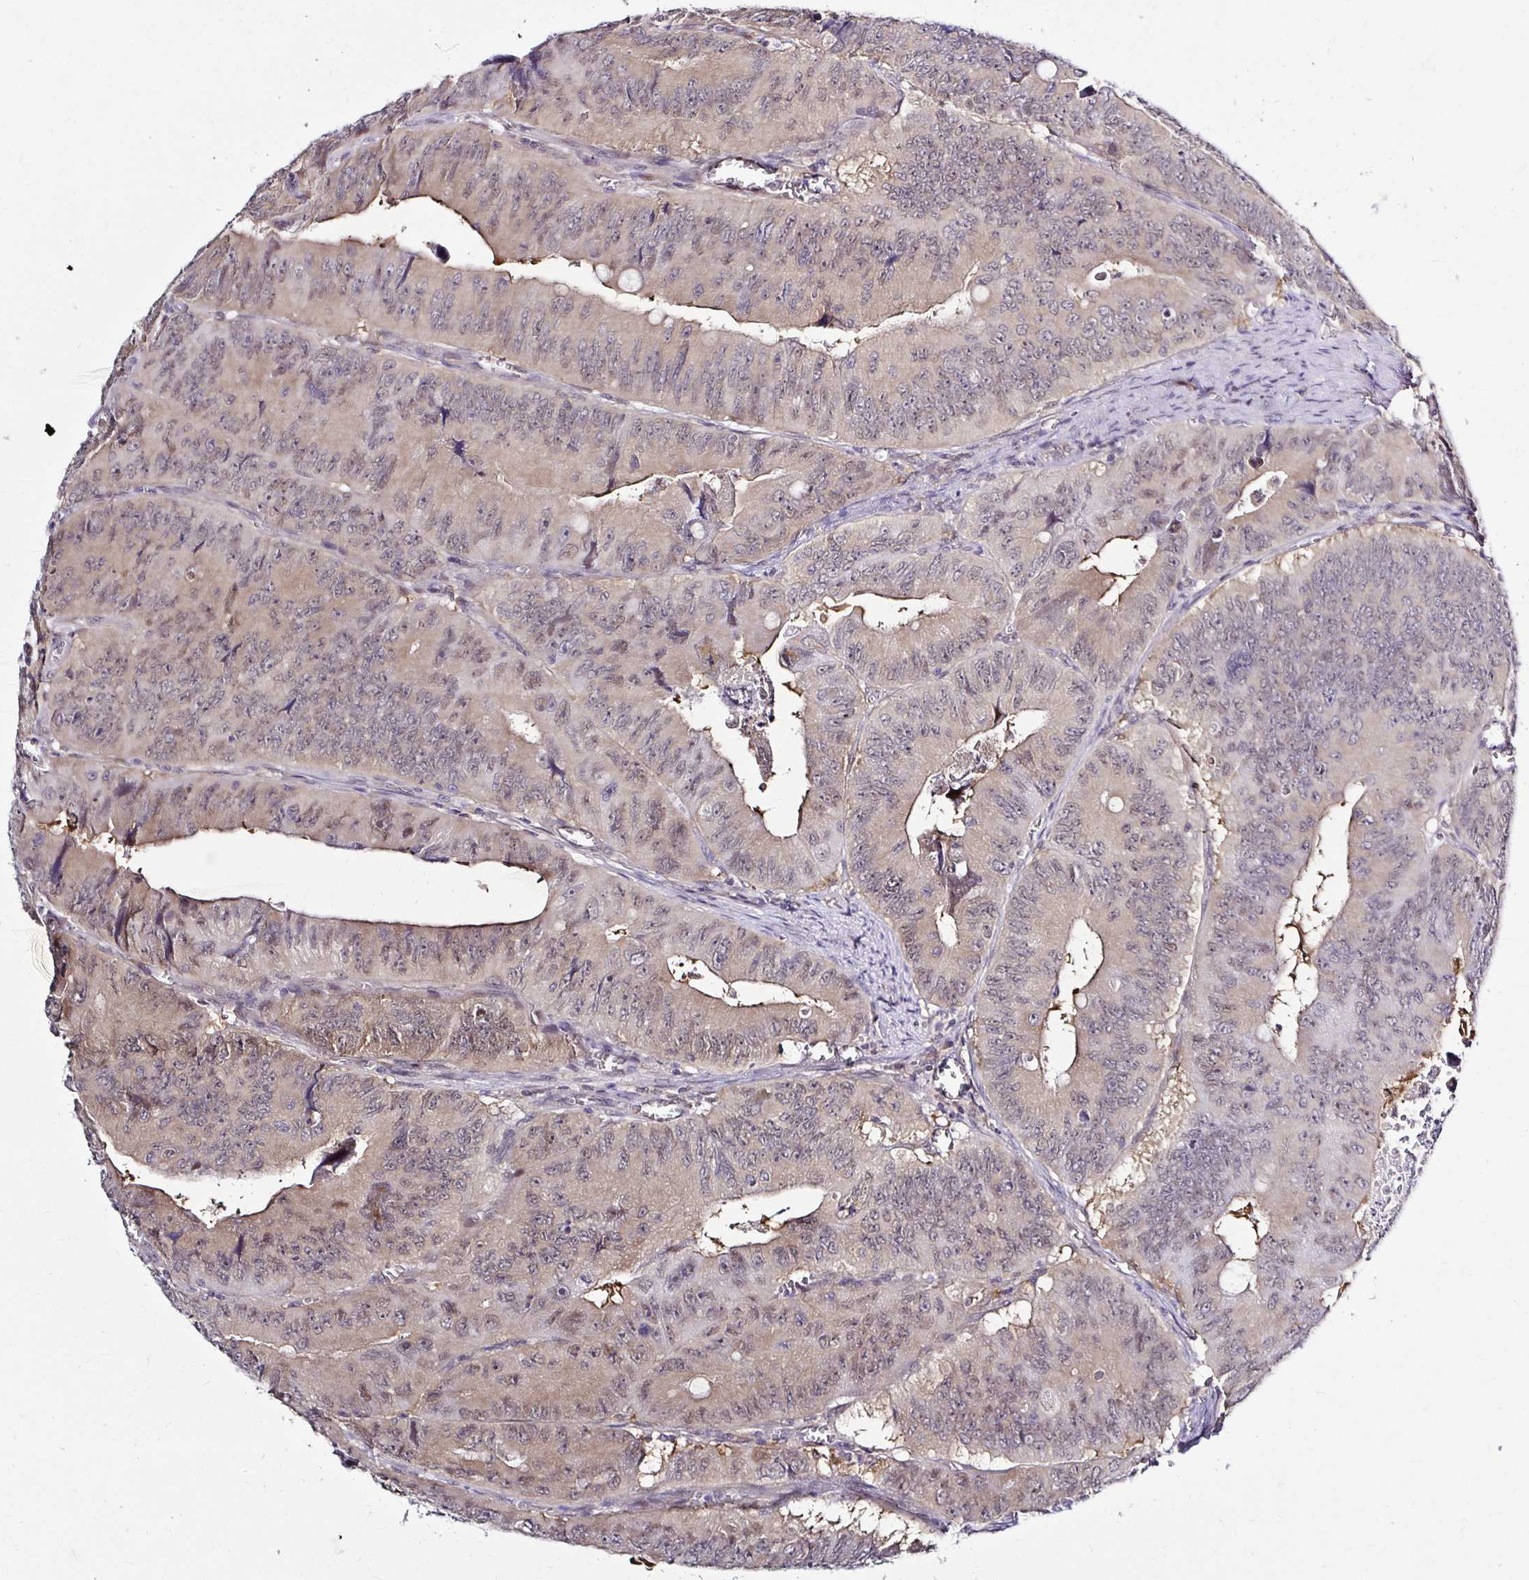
{"staining": {"intensity": "weak", "quantity": "25%-75%", "location": "nuclear"}, "tissue": "colorectal cancer", "cell_type": "Tumor cells", "image_type": "cancer", "snomed": [{"axis": "morphology", "description": "Adenocarcinoma, NOS"}, {"axis": "topography", "description": "Colon"}], "caption": "Weak nuclear protein staining is seen in approximately 25%-75% of tumor cells in colorectal adenocarcinoma.", "gene": "PSMD3", "patient": {"sex": "female", "age": 84}}